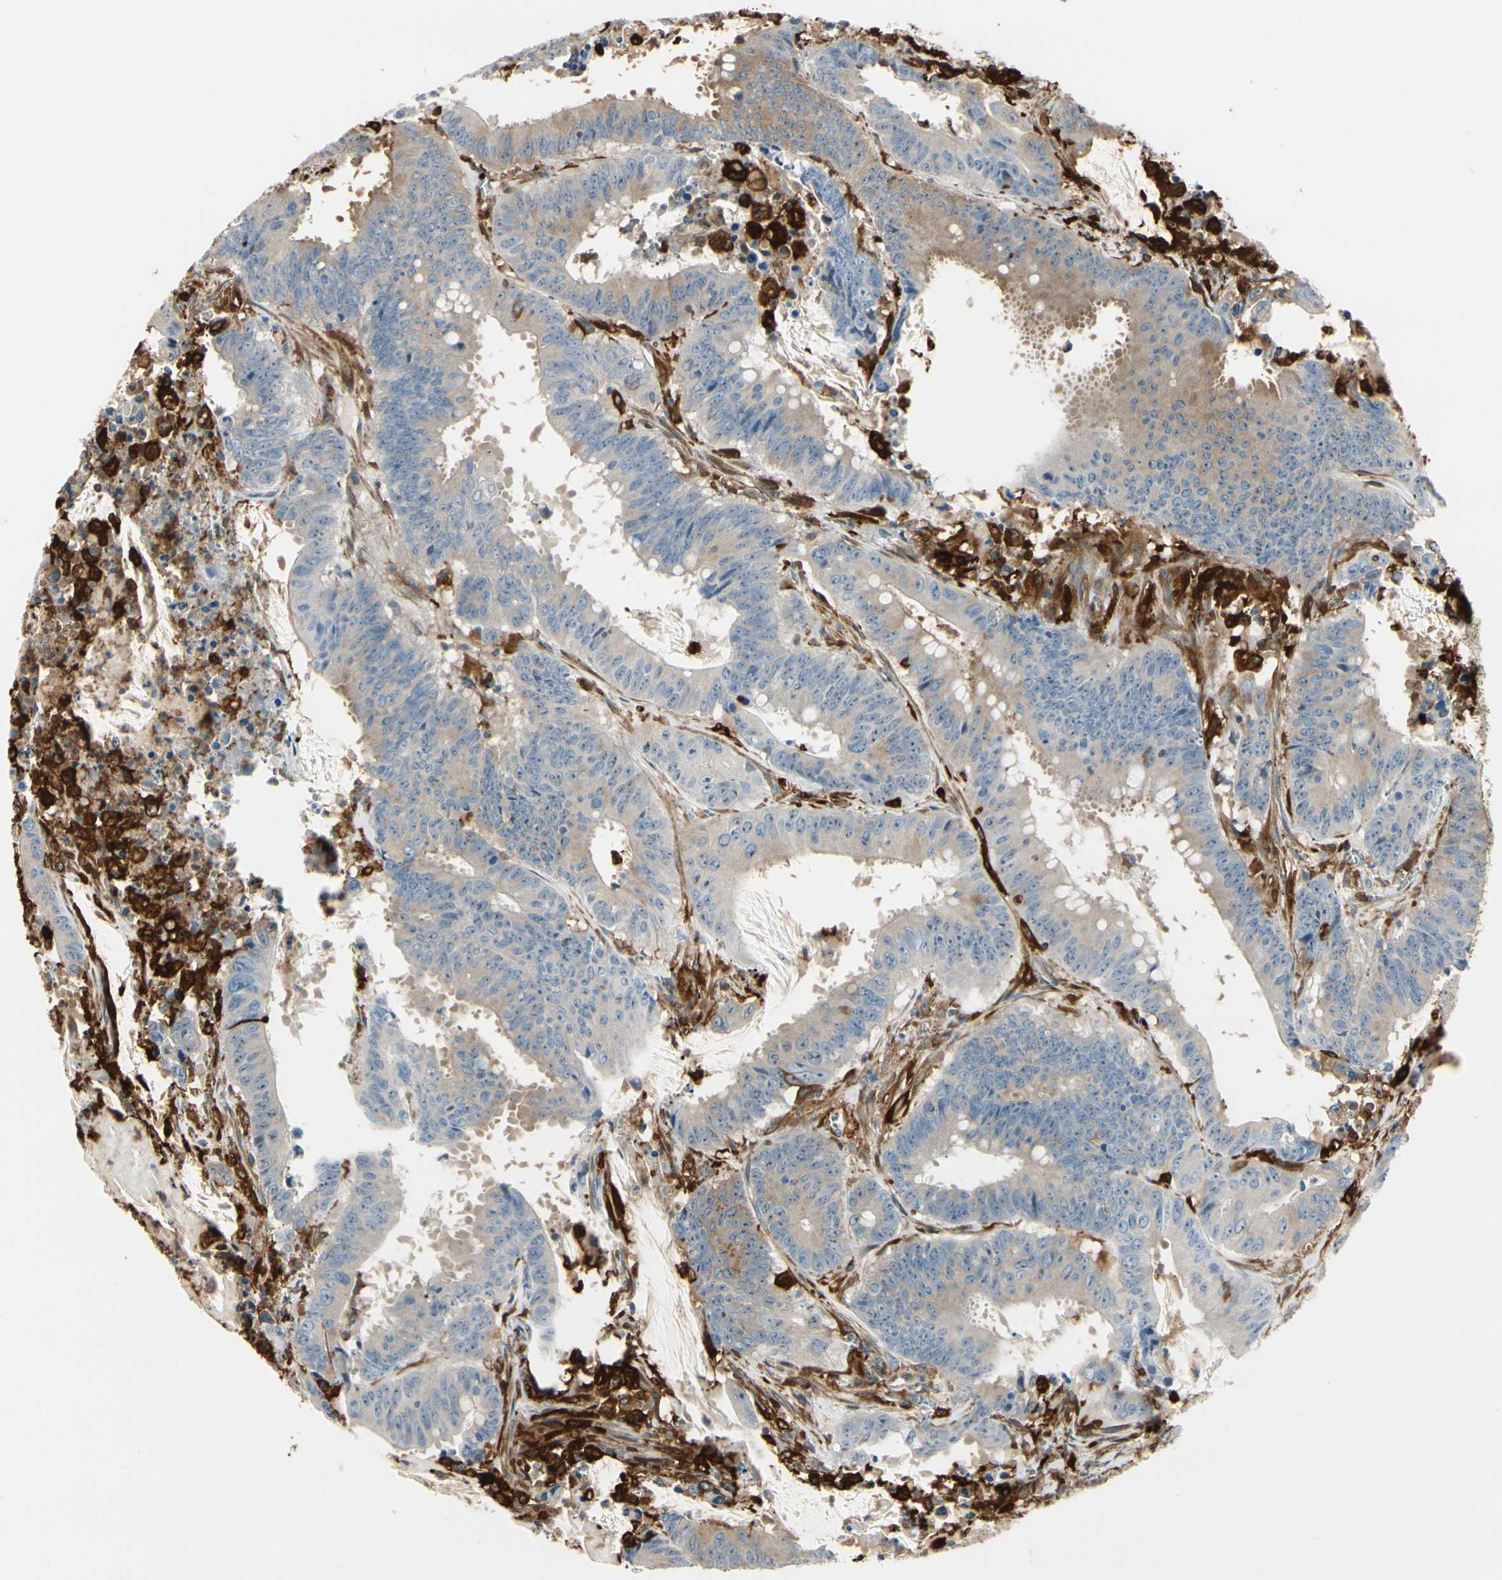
{"staining": {"intensity": "weak", "quantity": "25%-75%", "location": "cytoplasmic/membranous"}, "tissue": "colorectal cancer", "cell_type": "Tumor cells", "image_type": "cancer", "snomed": [{"axis": "morphology", "description": "Adenocarcinoma, NOS"}, {"axis": "topography", "description": "Colon"}], "caption": "Colorectal adenocarcinoma tissue shows weak cytoplasmic/membranous expression in approximately 25%-75% of tumor cells, visualized by immunohistochemistry. (DAB = brown stain, brightfield microscopy at high magnification).", "gene": "FTH1", "patient": {"sex": "male", "age": 45}}